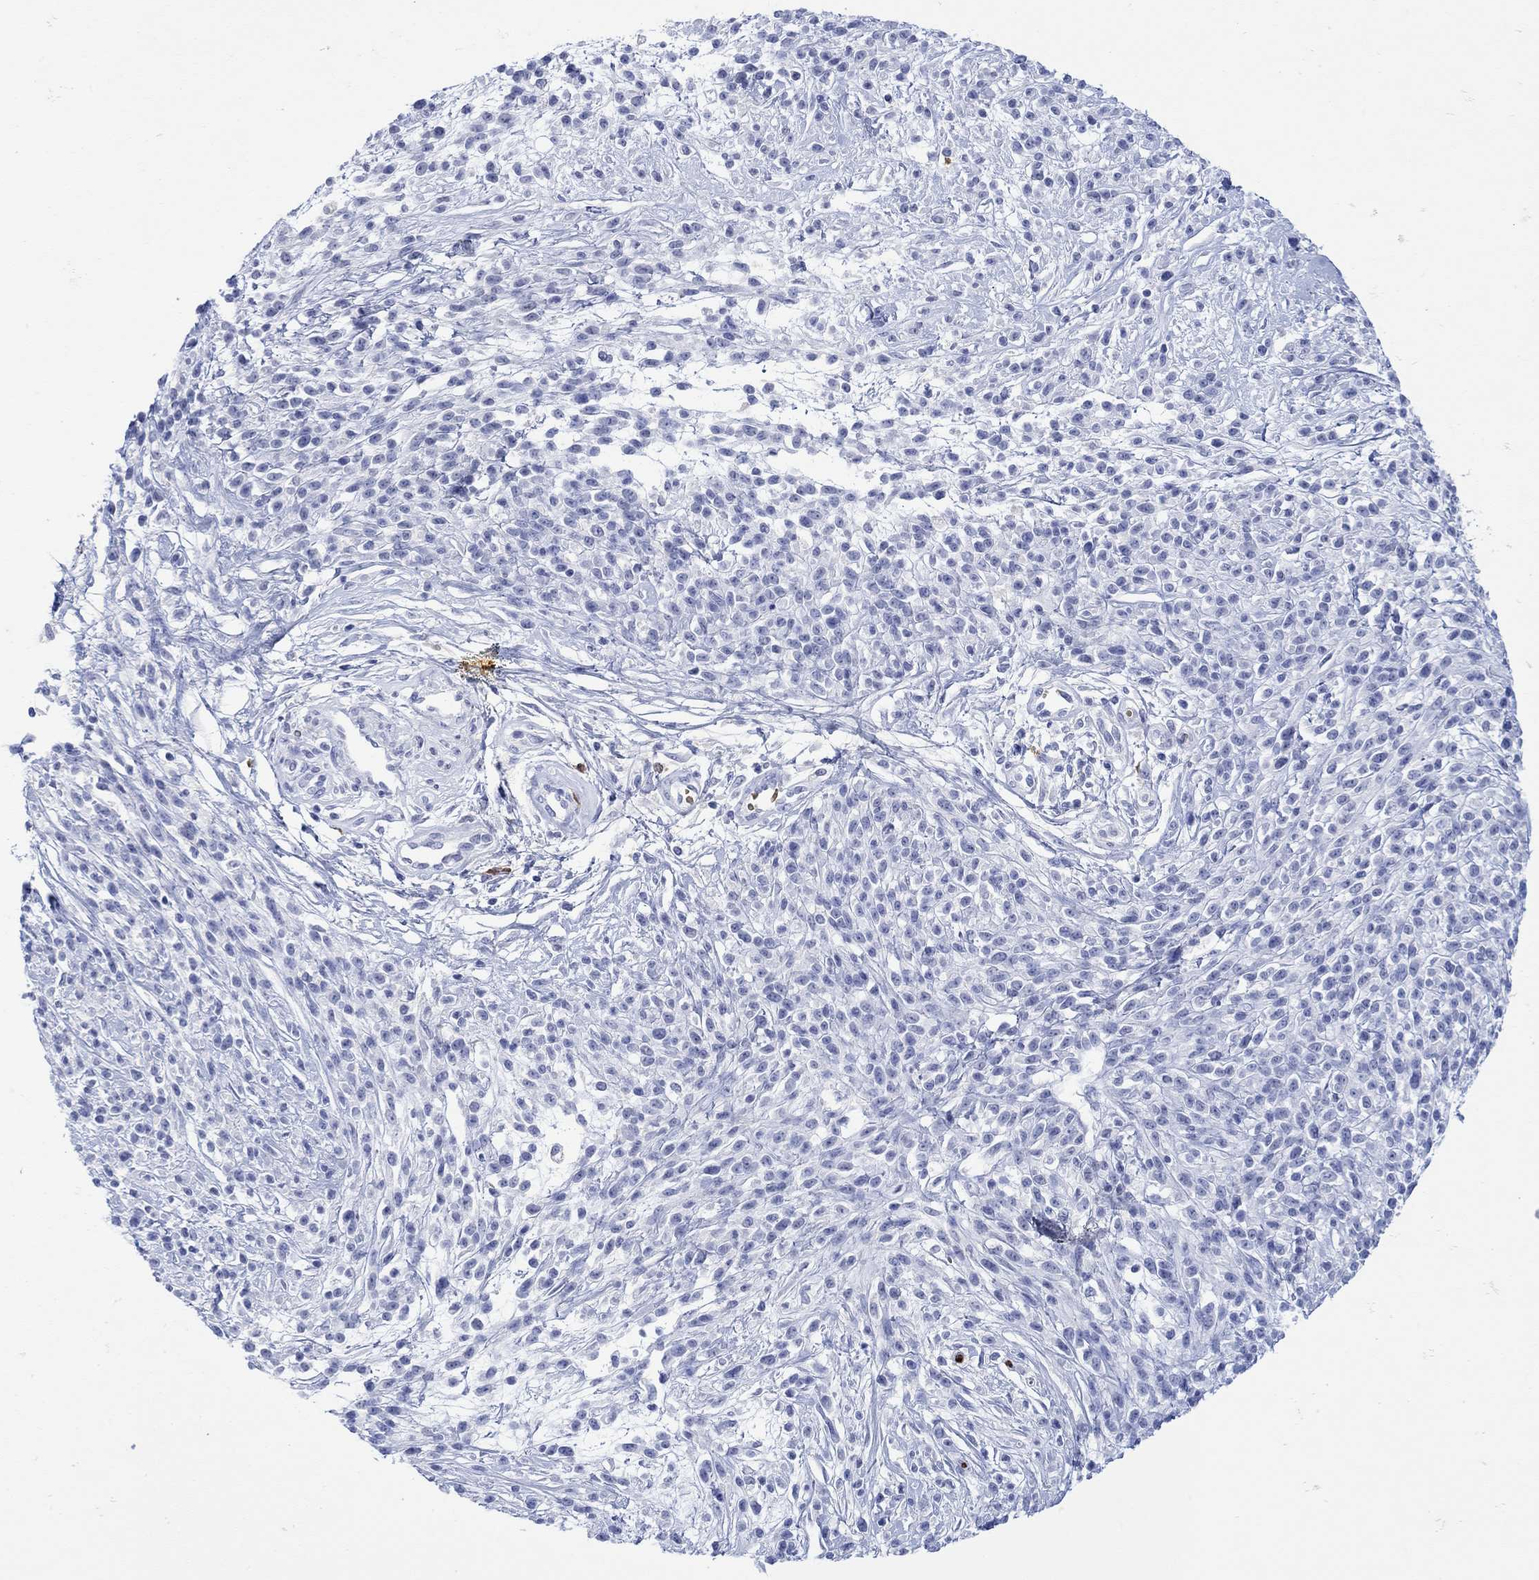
{"staining": {"intensity": "negative", "quantity": "none", "location": "none"}, "tissue": "melanoma", "cell_type": "Tumor cells", "image_type": "cancer", "snomed": [{"axis": "morphology", "description": "Malignant melanoma, NOS"}, {"axis": "topography", "description": "Skin"}, {"axis": "topography", "description": "Skin of trunk"}], "caption": "Micrograph shows no protein staining in tumor cells of malignant melanoma tissue.", "gene": "LINGO3", "patient": {"sex": "male", "age": 74}}